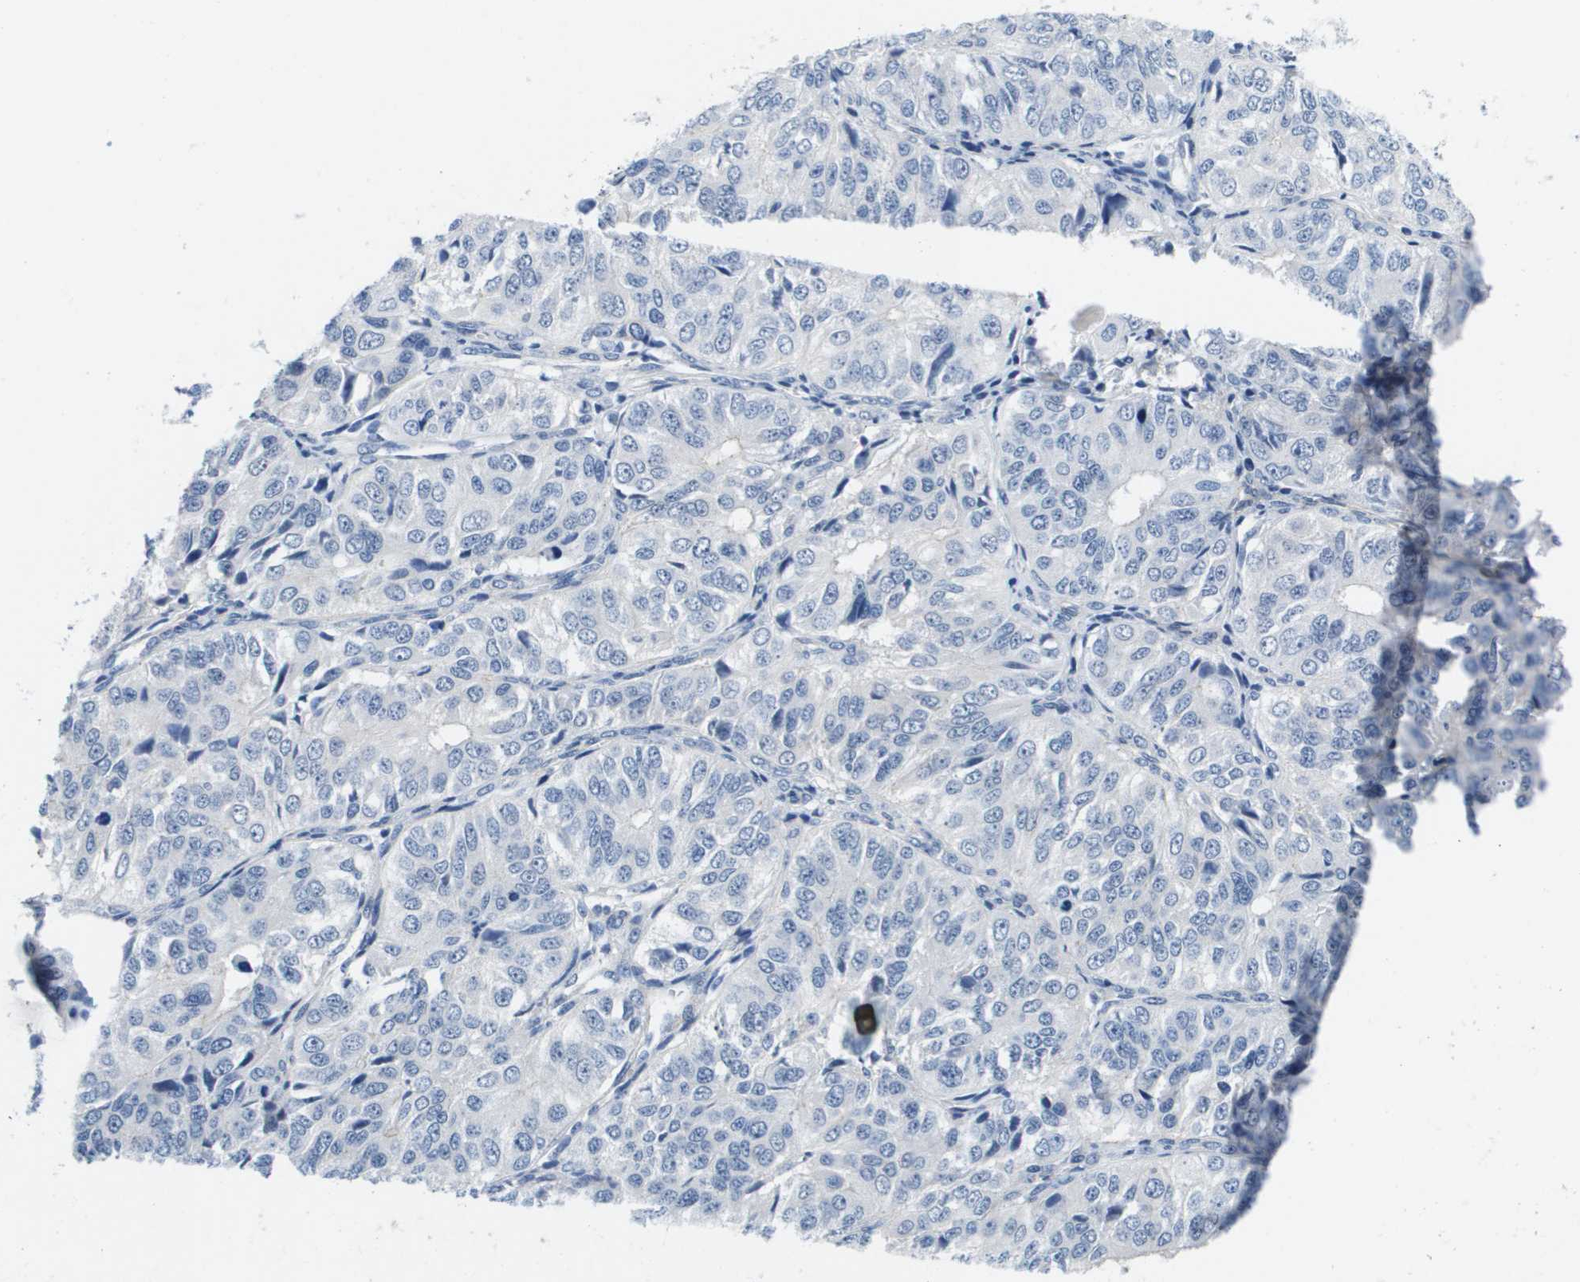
{"staining": {"intensity": "negative", "quantity": "none", "location": "none"}, "tissue": "ovarian cancer", "cell_type": "Tumor cells", "image_type": "cancer", "snomed": [{"axis": "morphology", "description": "Carcinoma, endometroid"}, {"axis": "topography", "description": "Ovary"}], "caption": "An immunohistochemistry image of ovarian cancer is shown. There is no staining in tumor cells of ovarian cancer.", "gene": "LPP", "patient": {"sex": "female", "age": 51}}